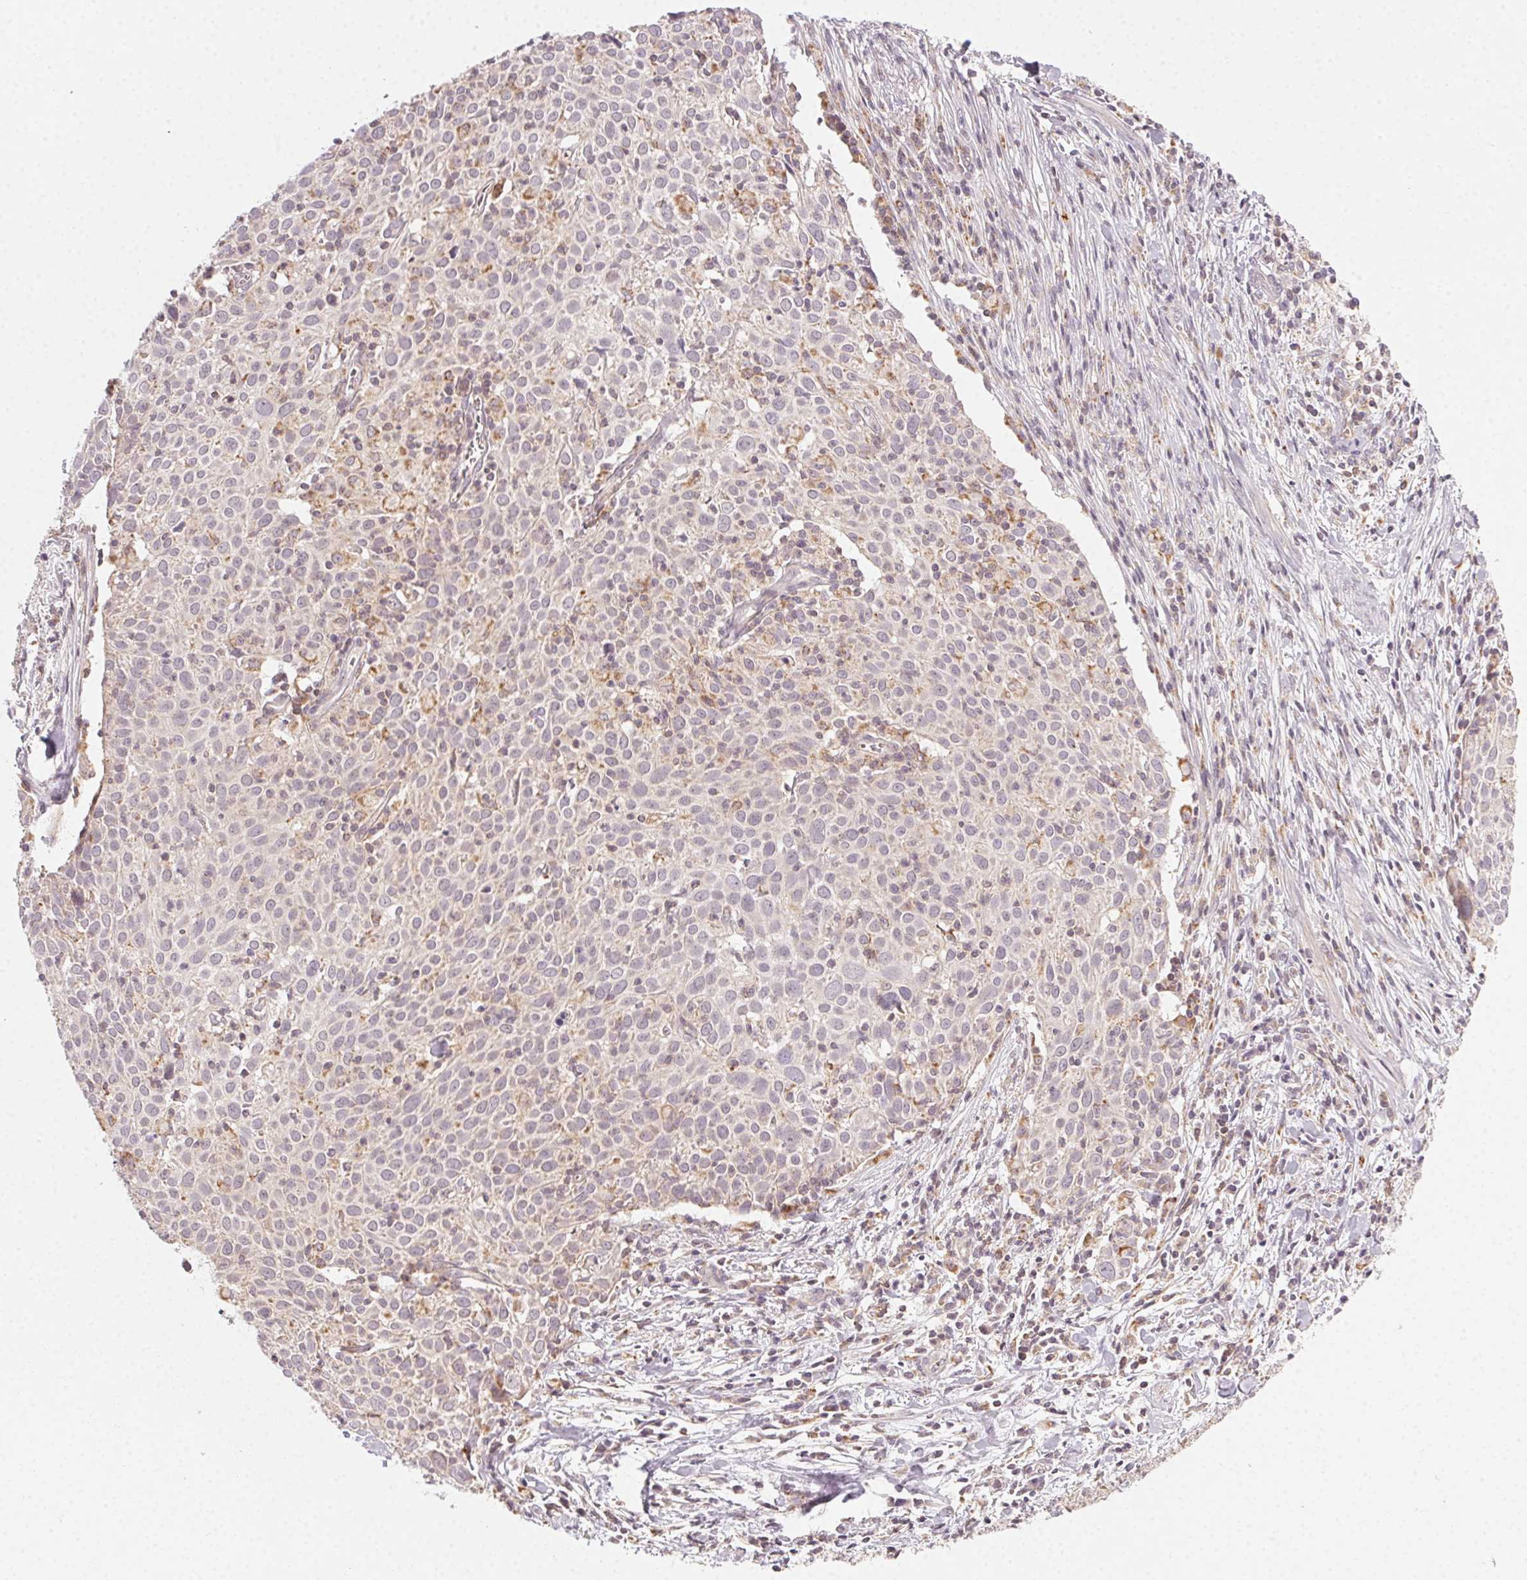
{"staining": {"intensity": "weak", "quantity": "<25%", "location": "cytoplasmic/membranous"}, "tissue": "cervical cancer", "cell_type": "Tumor cells", "image_type": "cancer", "snomed": [{"axis": "morphology", "description": "Squamous cell carcinoma, NOS"}, {"axis": "topography", "description": "Cervix"}], "caption": "Immunohistochemistry (IHC) image of neoplastic tissue: human cervical cancer (squamous cell carcinoma) stained with DAB shows no significant protein positivity in tumor cells.", "gene": "NCOA4", "patient": {"sex": "female", "age": 39}}